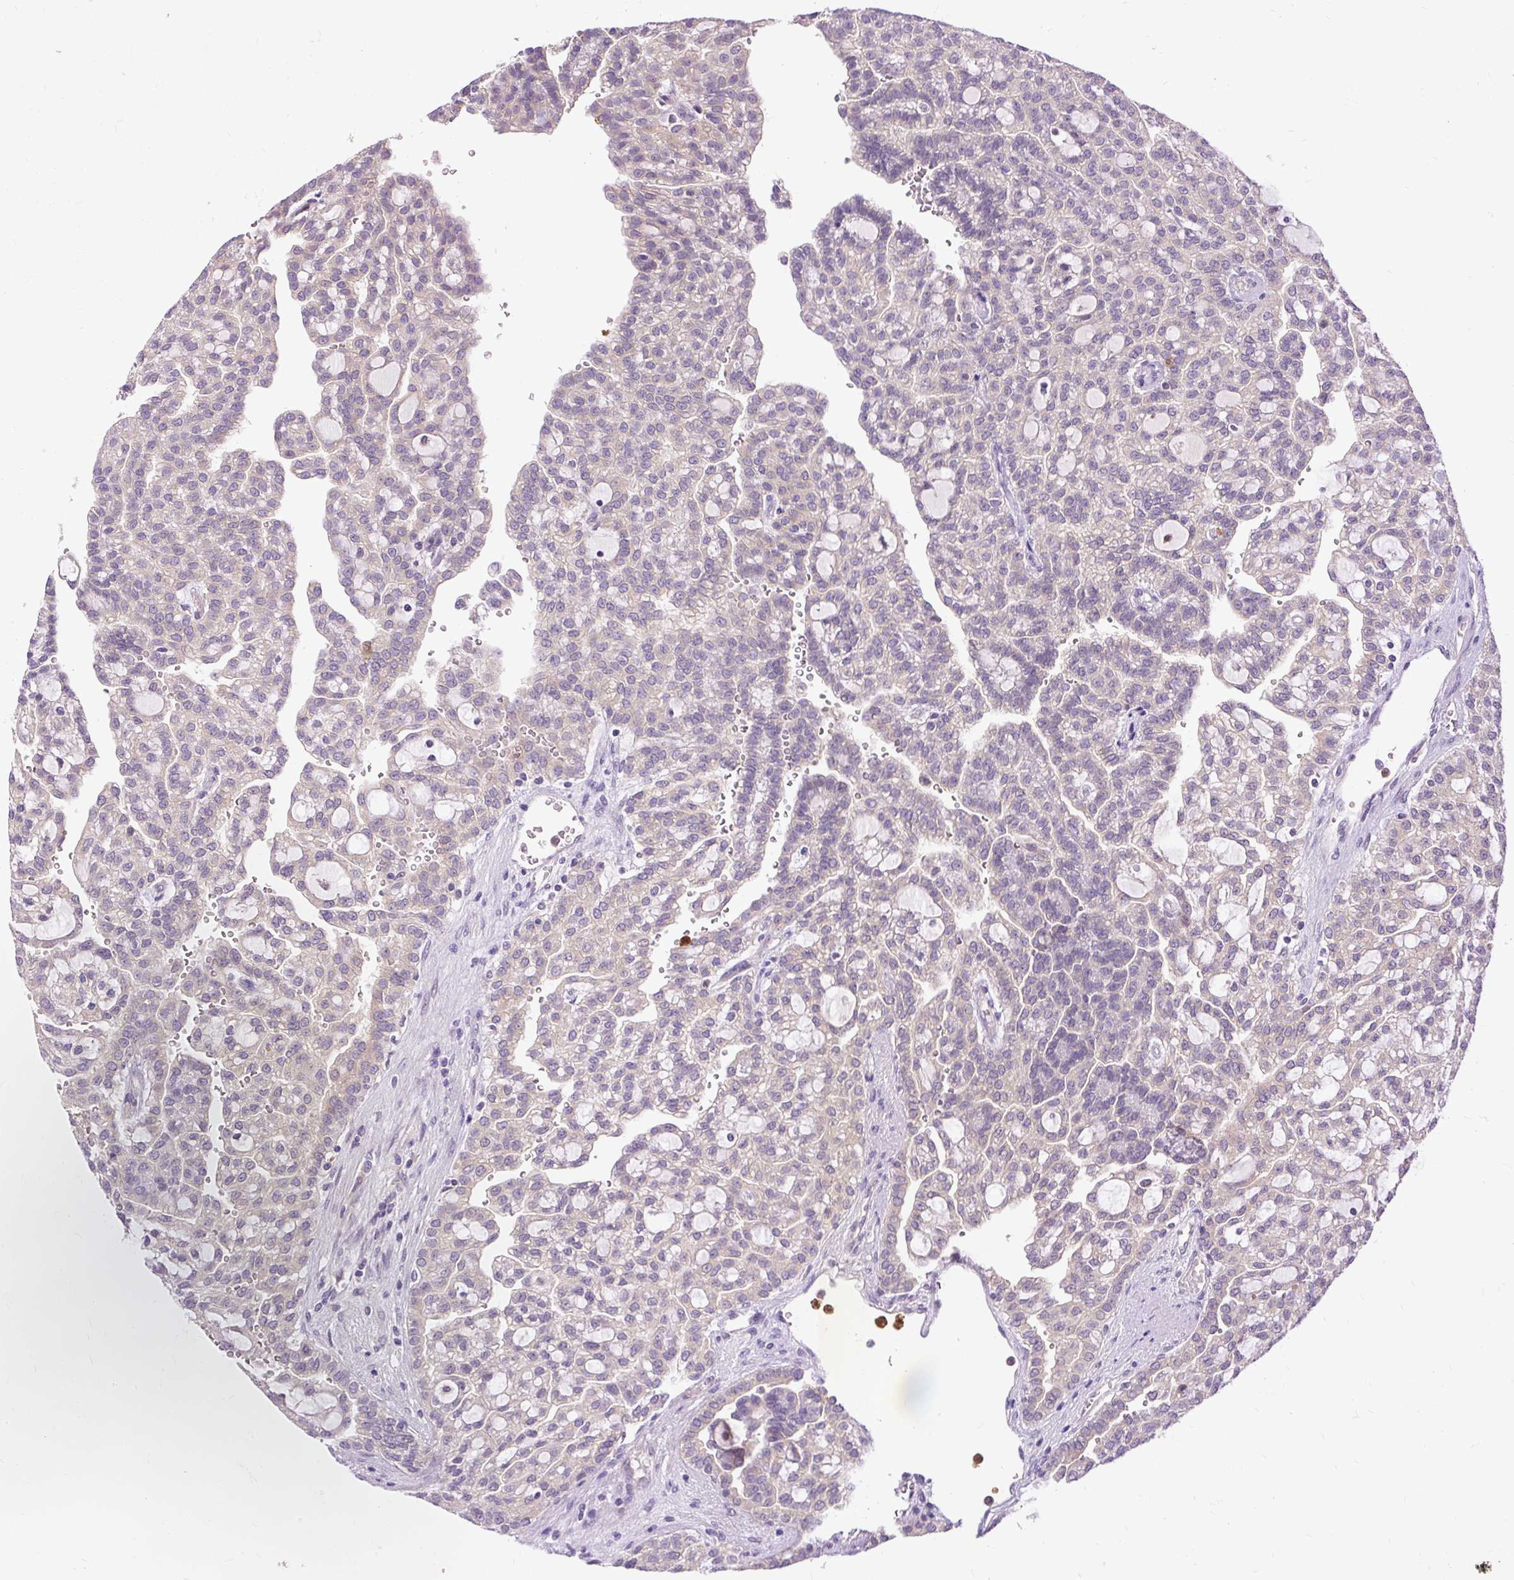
{"staining": {"intensity": "negative", "quantity": "none", "location": "none"}, "tissue": "renal cancer", "cell_type": "Tumor cells", "image_type": "cancer", "snomed": [{"axis": "morphology", "description": "Adenocarcinoma, NOS"}, {"axis": "topography", "description": "Kidney"}], "caption": "A photomicrograph of renal cancer stained for a protein reveals no brown staining in tumor cells.", "gene": "CTTNBP2", "patient": {"sex": "male", "age": 63}}